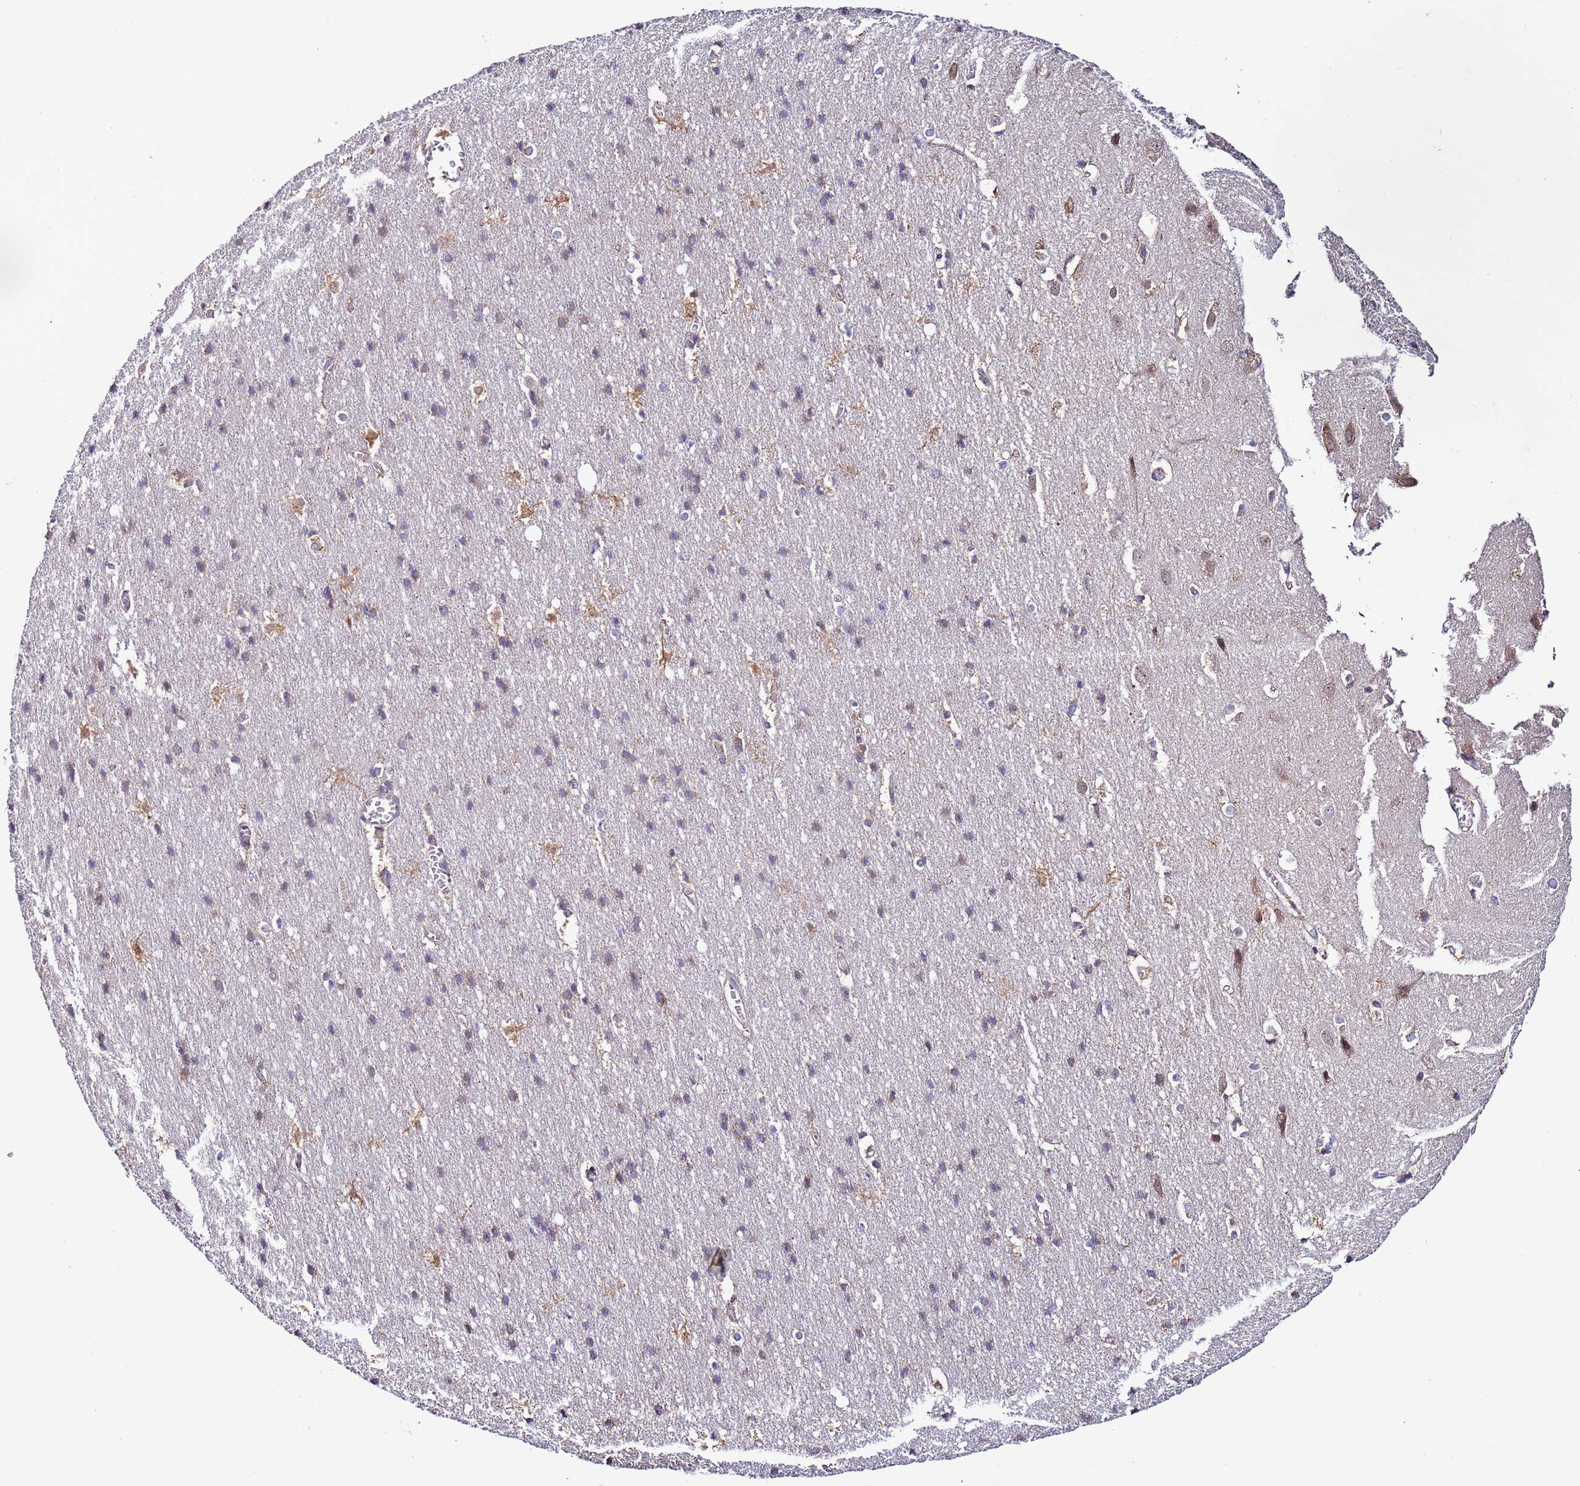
{"staining": {"intensity": "weak", "quantity": "<25%", "location": "cytoplasmic/membranous"}, "tissue": "cerebral cortex", "cell_type": "Endothelial cells", "image_type": "normal", "snomed": [{"axis": "morphology", "description": "Normal tissue, NOS"}, {"axis": "topography", "description": "Cerebral cortex"}], "caption": "There is no significant staining in endothelial cells of cerebral cortex. (DAB immunohistochemistry with hematoxylin counter stain).", "gene": "AHI1", "patient": {"sex": "male", "age": 54}}